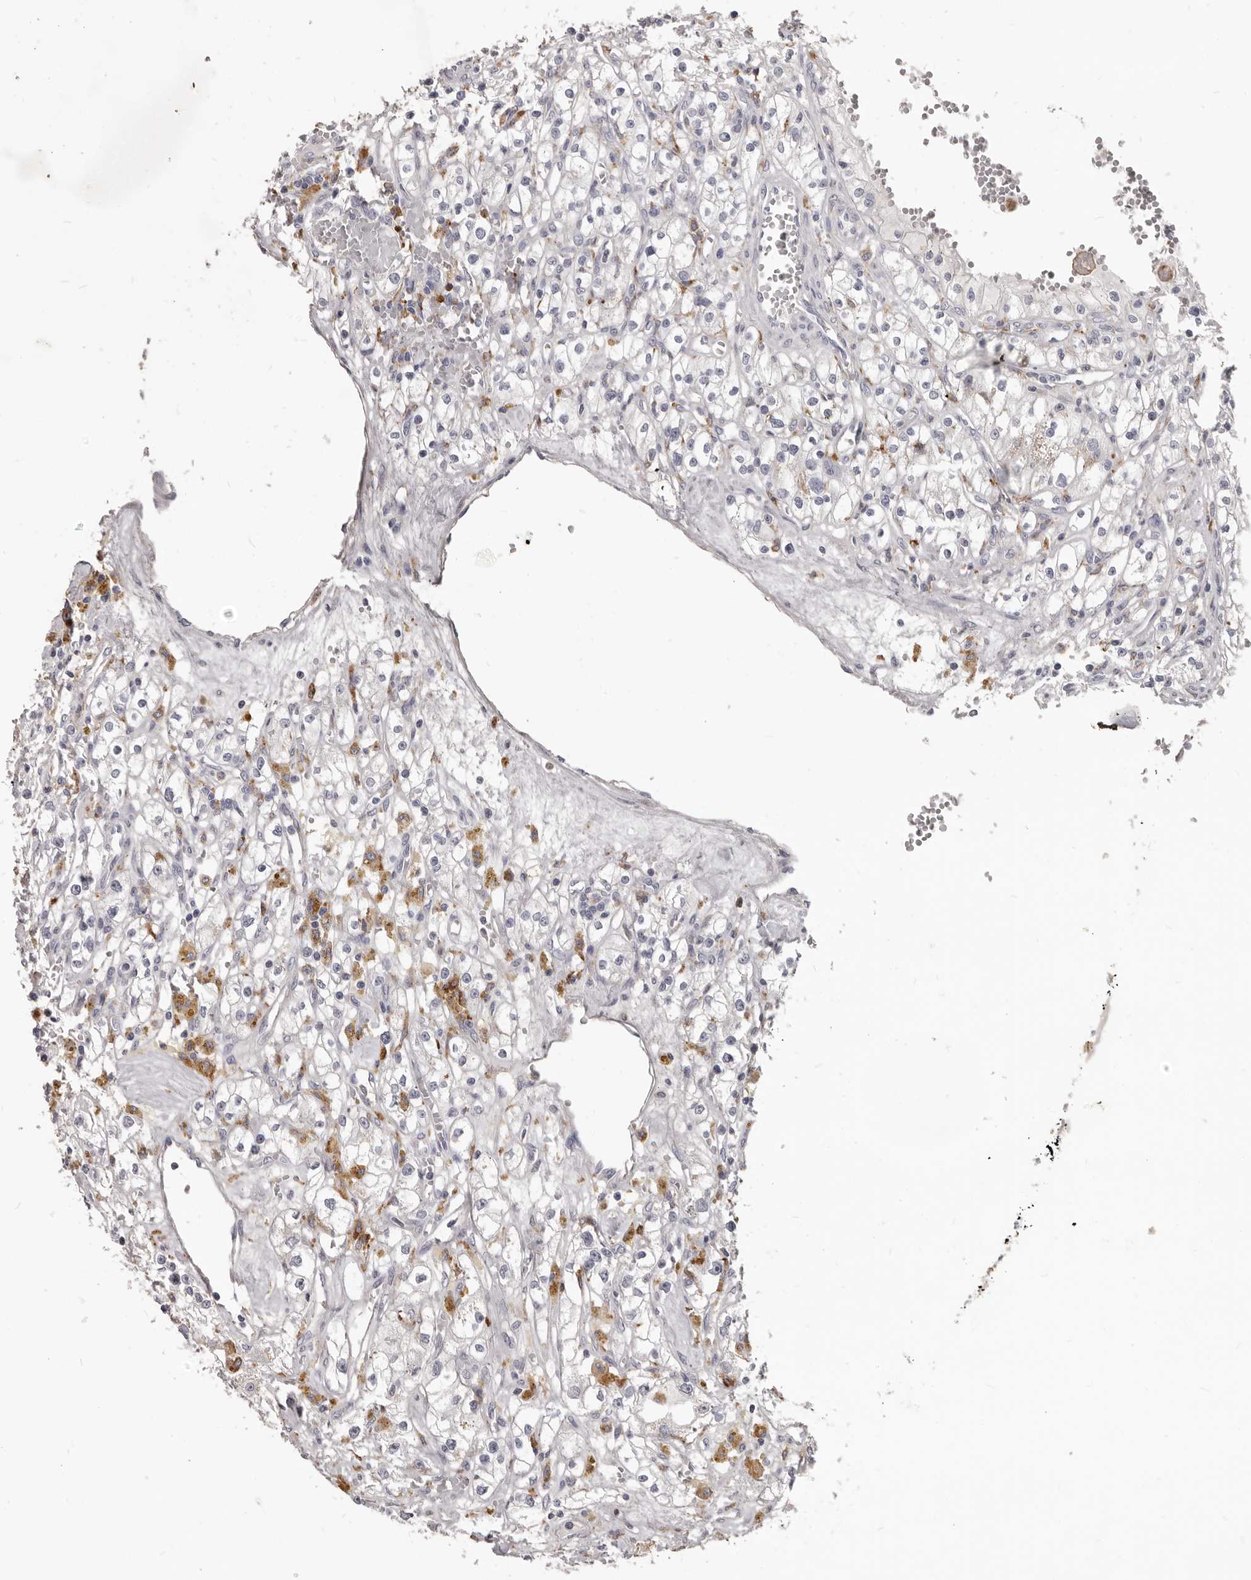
{"staining": {"intensity": "negative", "quantity": "none", "location": "none"}, "tissue": "renal cancer", "cell_type": "Tumor cells", "image_type": "cancer", "snomed": [{"axis": "morphology", "description": "Adenocarcinoma, NOS"}, {"axis": "topography", "description": "Kidney"}], "caption": "The immunohistochemistry (IHC) micrograph has no significant positivity in tumor cells of renal cancer tissue. (Stains: DAB (3,3'-diaminobenzidine) immunohistochemistry with hematoxylin counter stain, Microscopy: brightfield microscopy at high magnification).", "gene": "PI4K2A", "patient": {"sex": "male", "age": 56}}